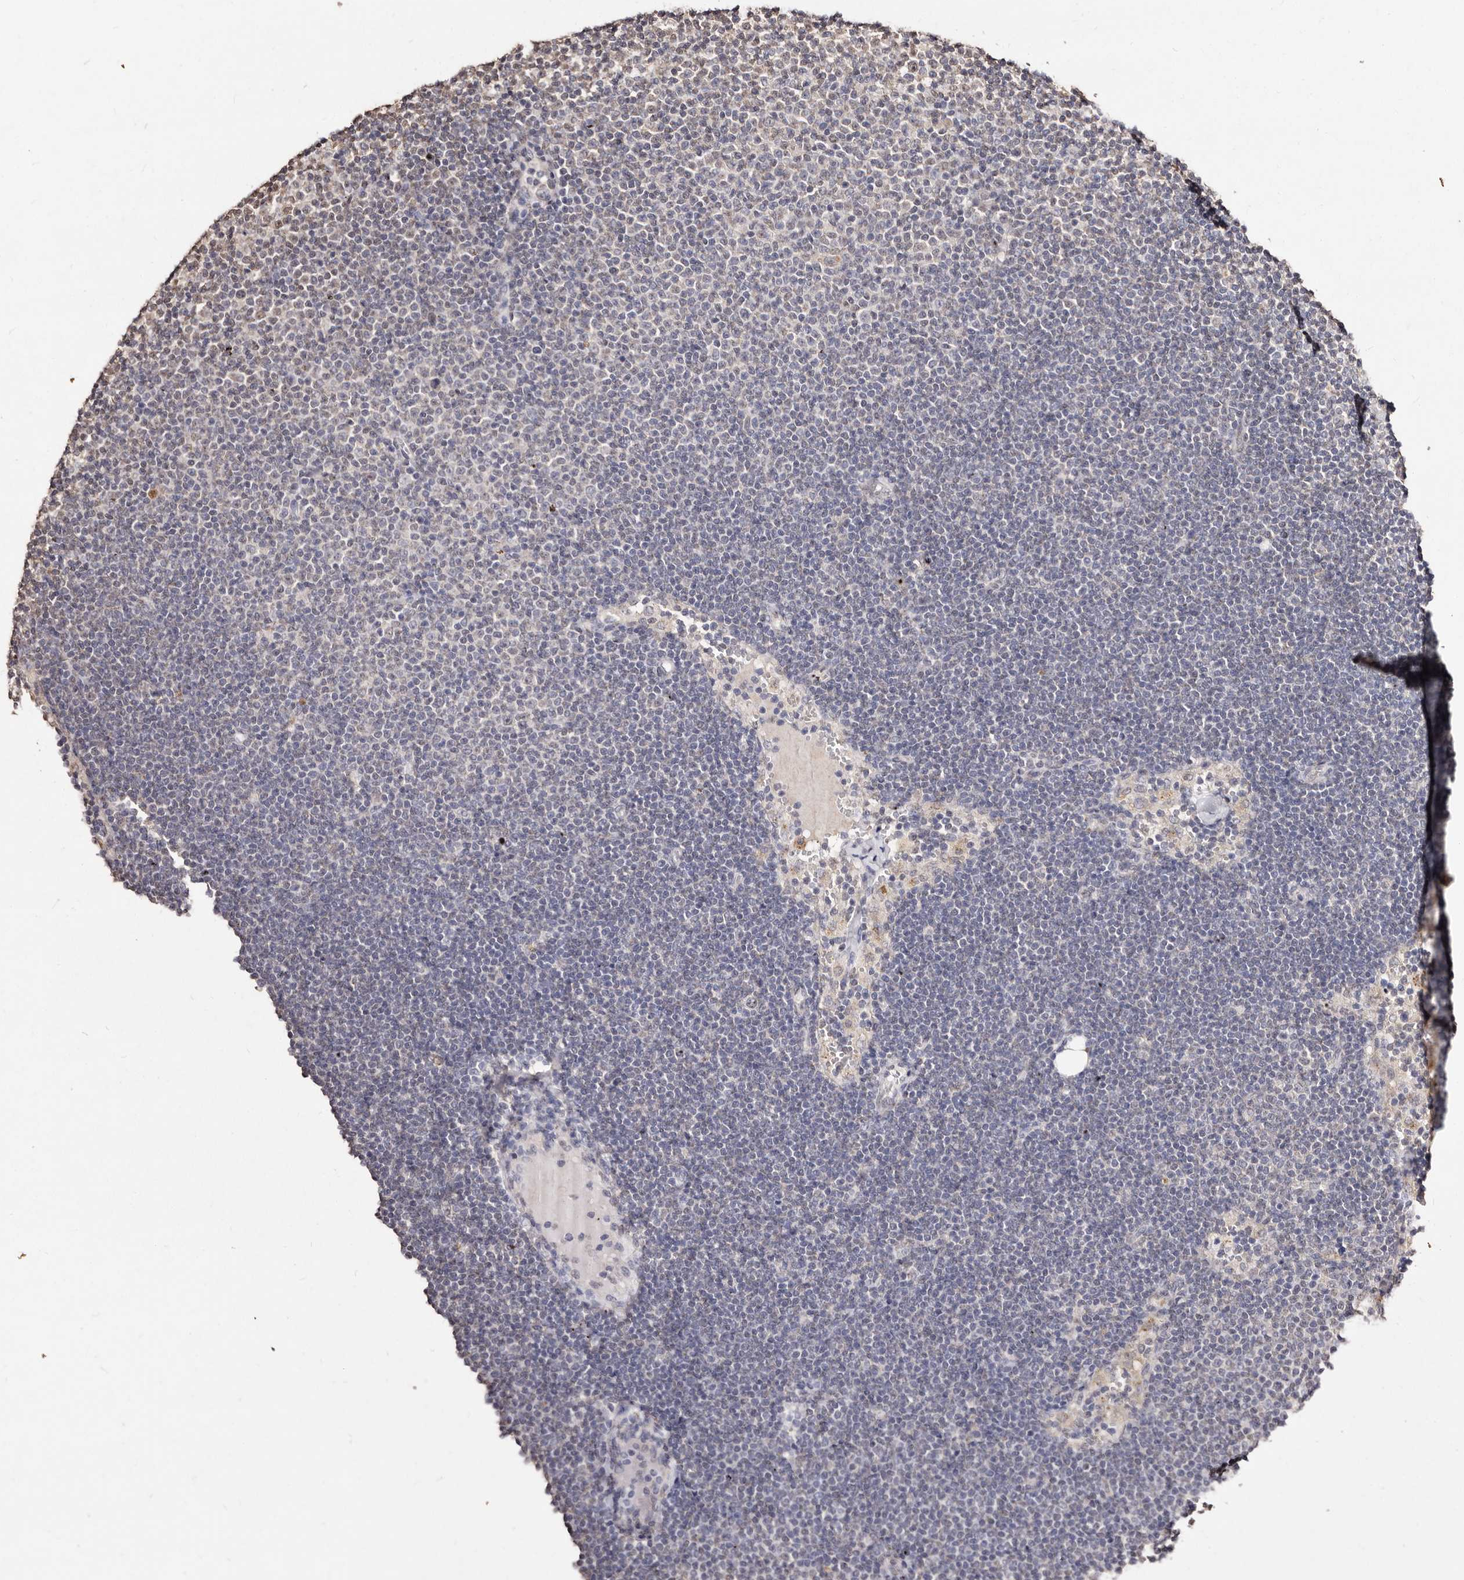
{"staining": {"intensity": "weak", "quantity": "<25%", "location": "nuclear"}, "tissue": "lymphoma", "cell_type": "Tumor cells", "image_type": "cancer", "snomed": [{"axis": "morphology", "description": "Malignant lymphoma, non-Hodgkin's type, Low grade"}, {"axis": "topography", "description": "Lymph node"}], "caption": "This micrograph is of malignant lymphoma, non-Hodgkin's type (low-grade) stained with immunohistochemistry to label a protein in brown with the nuclei are counter-stained blue. There is no staining in tumor cells. The staining is performed using DAB brown chromogen with nuclei counter-stained in using hematoxylin.", "gene": "ERBB4", "patient": {"sex": "female", "age": 53}}